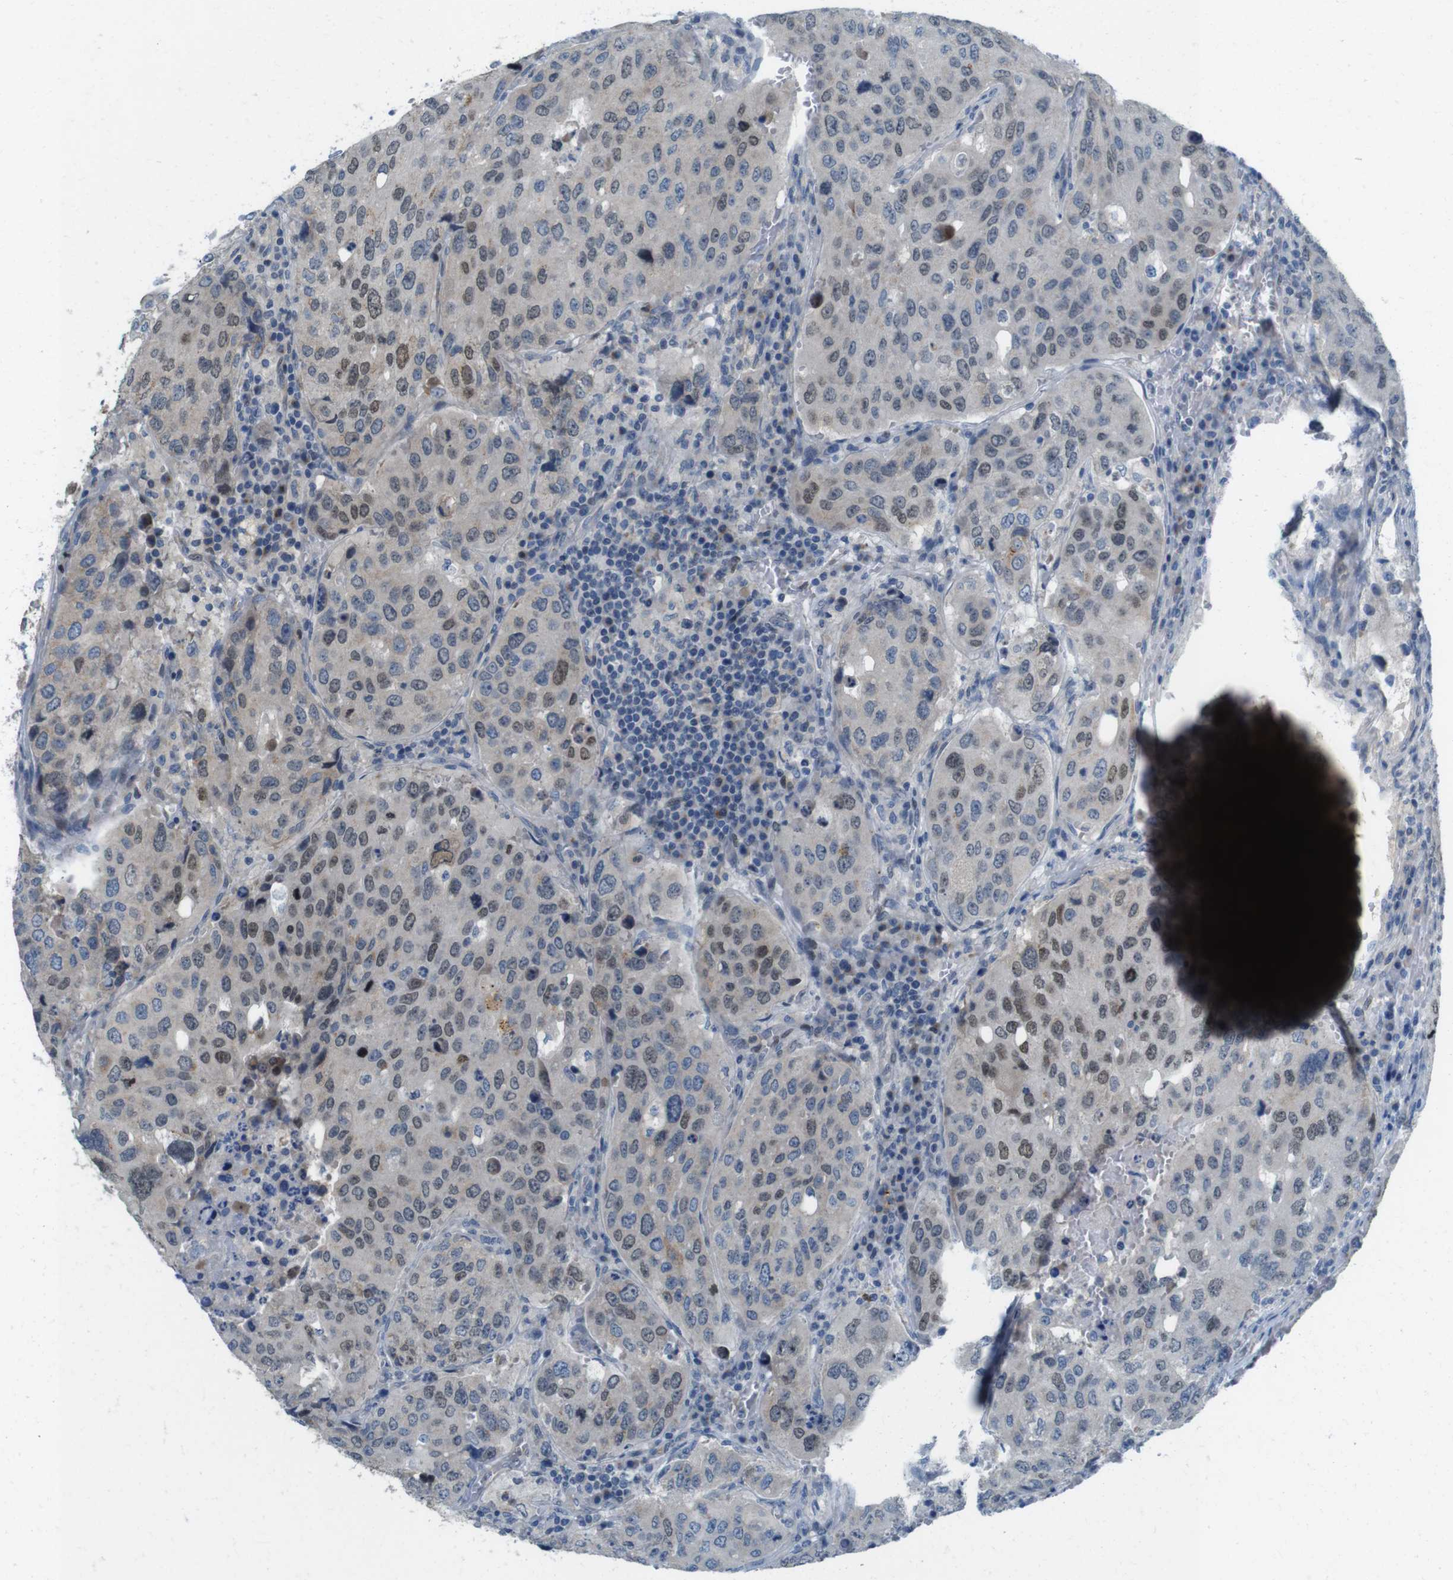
{"staining": {"intensity": "moderate", "quantity": ">75%", "location": "nuclear"}, "tissue": "urothelial cancer", "cell_type": "Tumor cells", "image_type": "cancer", "snomed": [{"axis": "morphology", "description": "Urothelial carcinoma, High grade"}, {"axis": "topography", "description": "Lymph node"}, {"axis": "topography", "description": "Urinary bladder"}], "caption": "The immunohistochemical stain shows moderate nuclear expression in tumor cells of urothelial cancer tissue.", "gene": "SKI", "patient": {"sex": "male", "age": 51}}